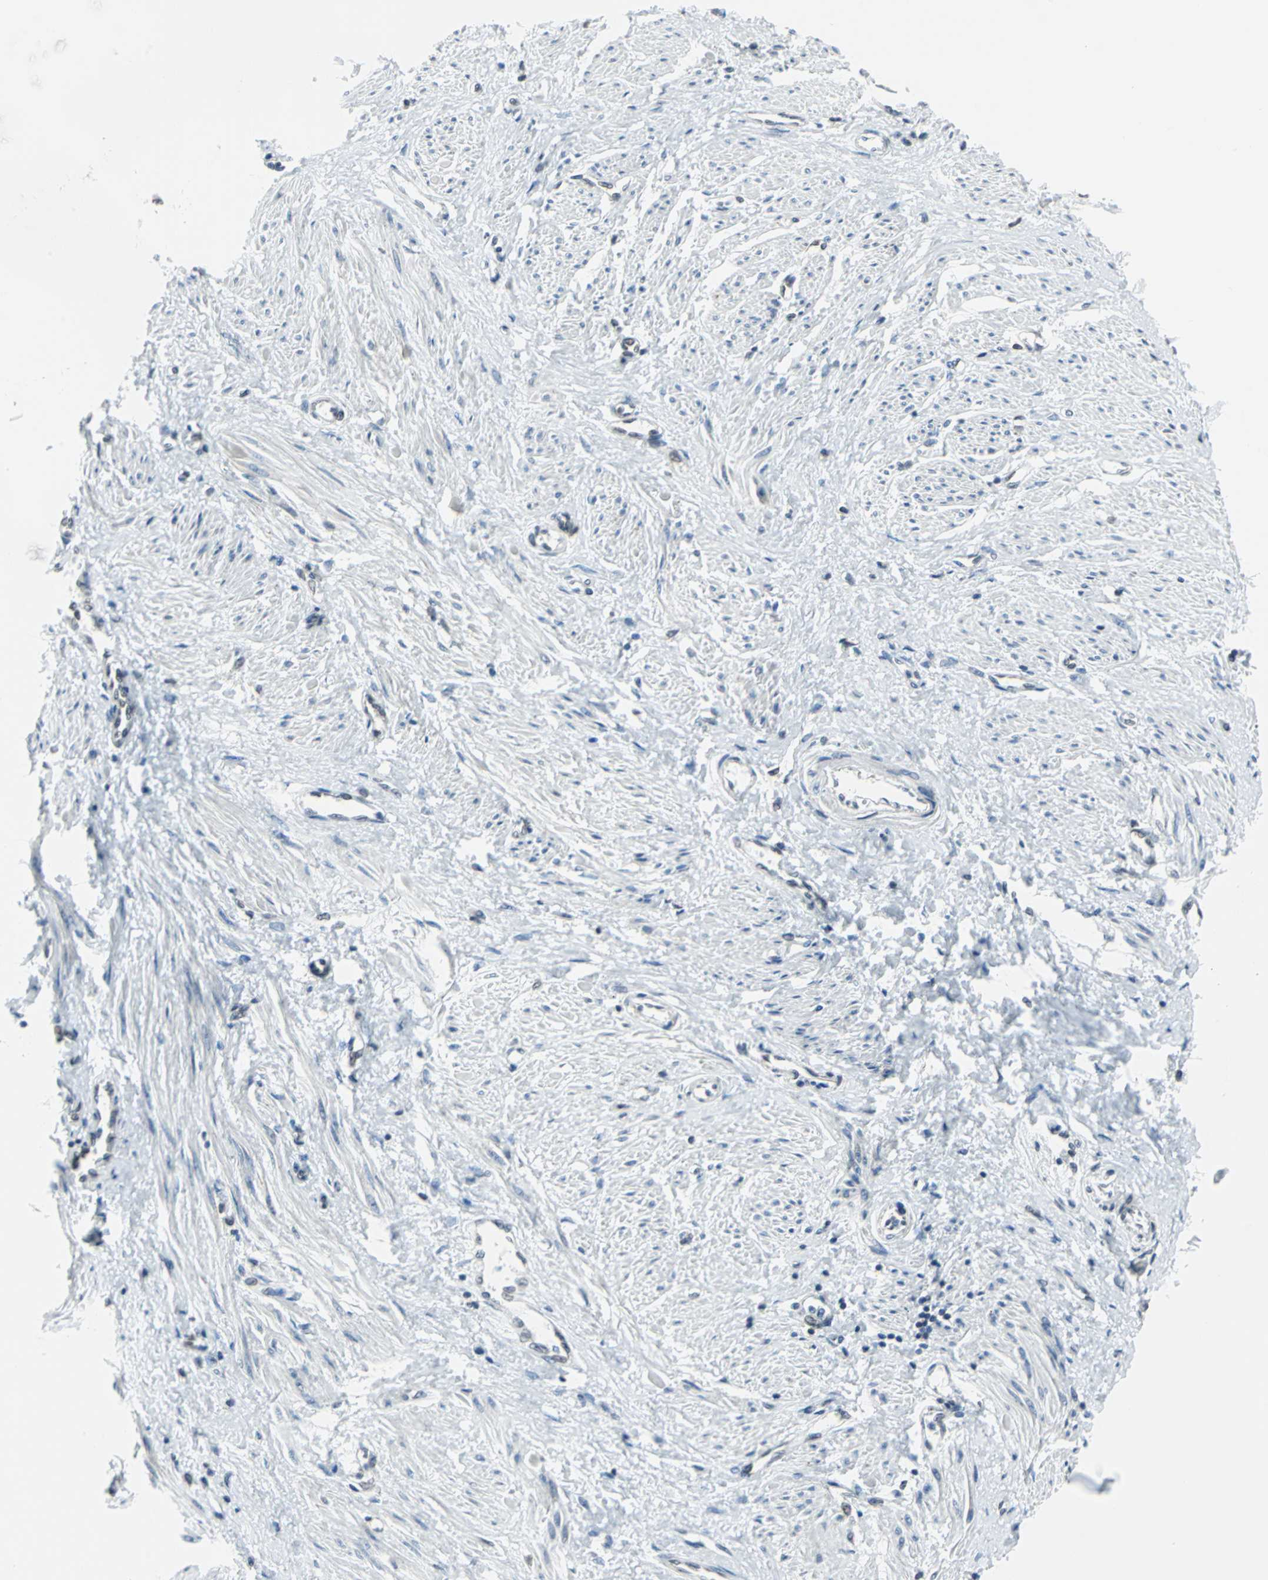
{"staining": {"intensity": "negative", "quantity": "none", "location": "none"}, "tissue": "smooth muscle", "cell_type": "Smooth muscle cells", "image_type": "normal", "snomed": [{"axis": "morphology", "description": "Normal tissue, NOS"}, {"axis": "topography", "description": "Smooth muscle"}, {"axis": "topography", "description": "Uterus"}], "caption": "This is an IHC micrograph of unremarkable human smooth muscle. There is no expression in smooth muscle cells.", "gene": "SNUPN", "patient": {"sex": "female", "age": 39}}